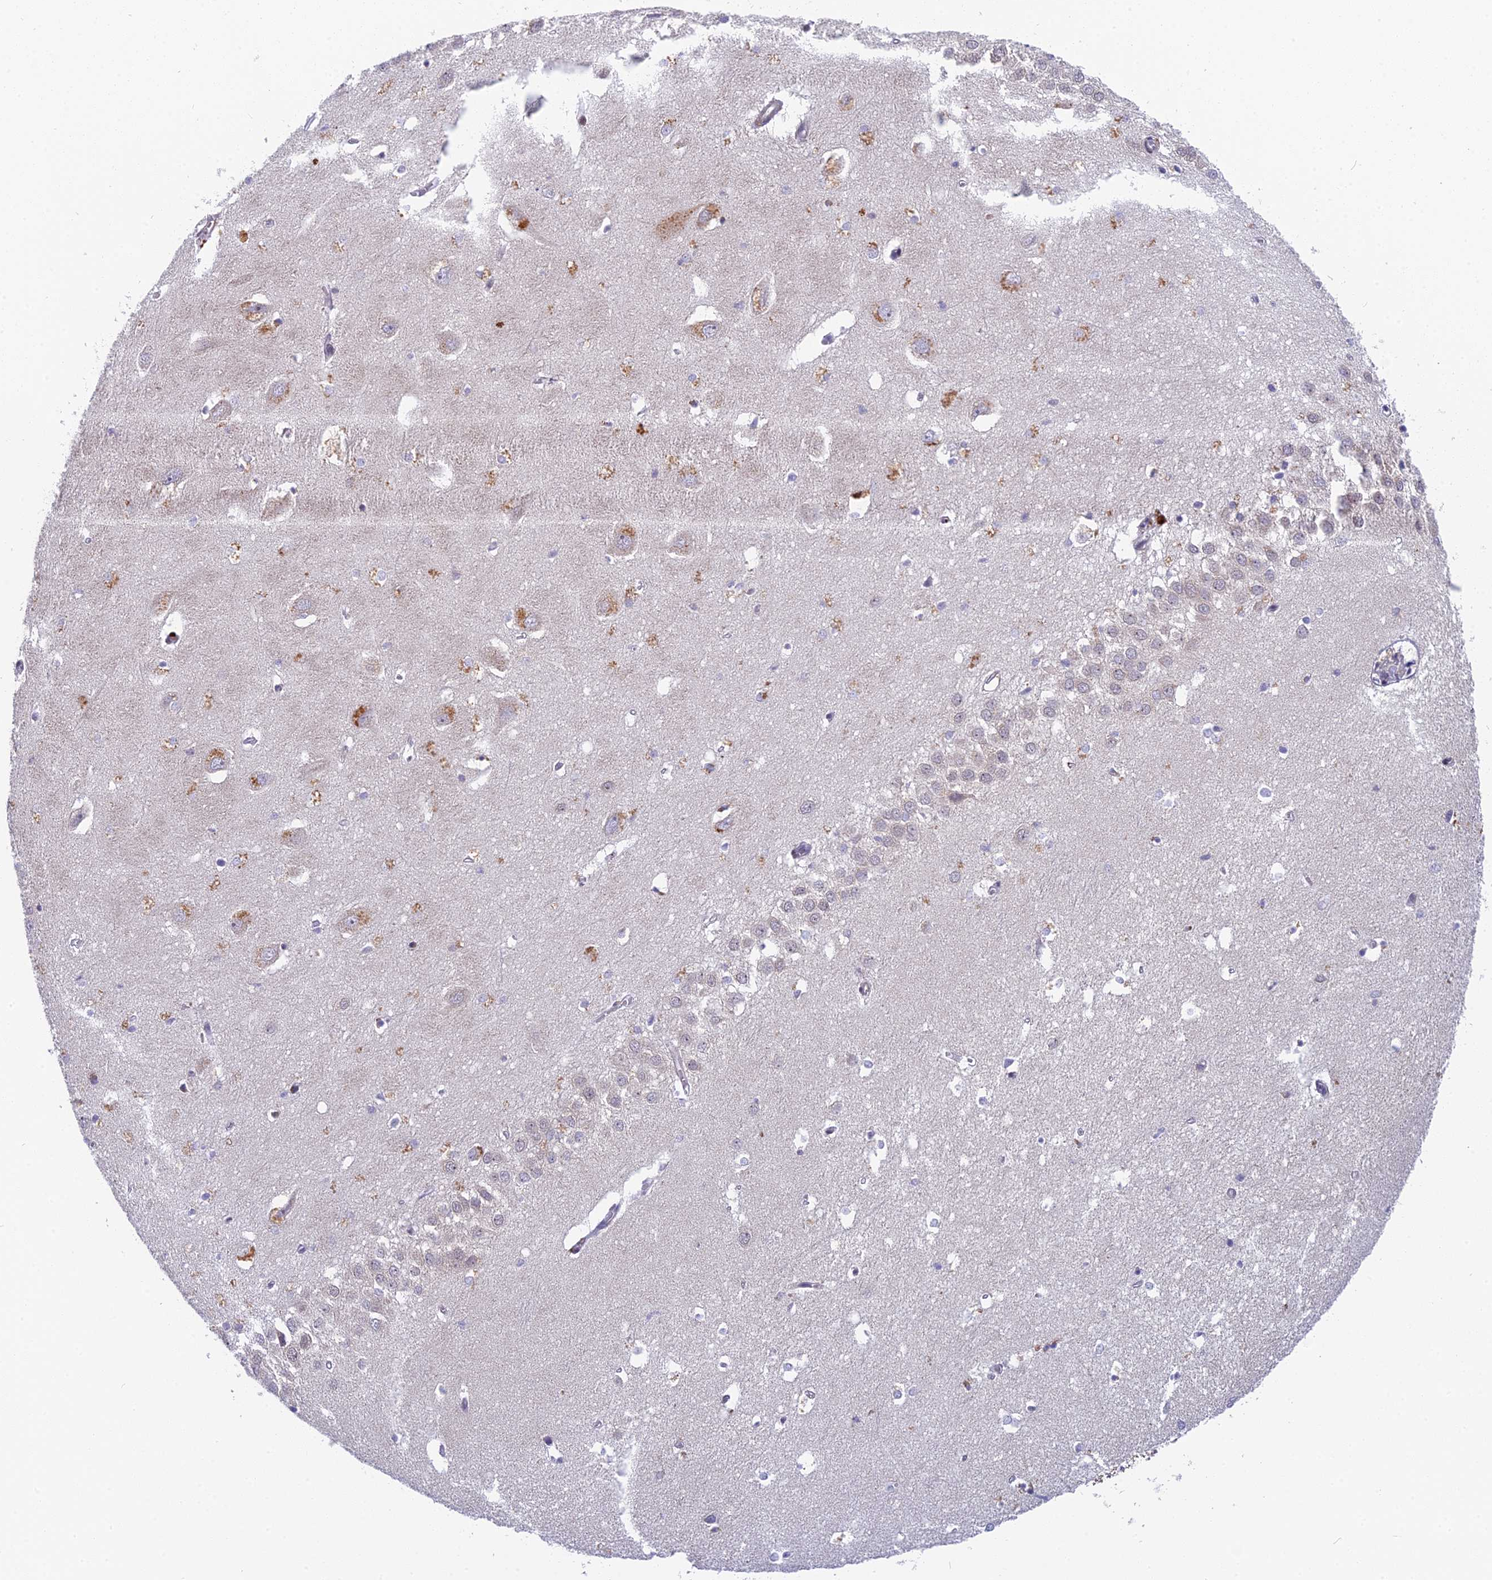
{"staining": {"intensity": "moderate", "quantity": "<25%", "location": "cytoplasmic/membranous"}, "tissue": "hippocampus", "cell_type": "Glial cells", "image_type": "normal", "snomed": [{"axis": "morphology", "description": "Normal tissue, NOS"}, {"axis": "topography", "description": "Hippocampus"}], "caption": "Protein staining by immunohistochemistry reveals moderate cytoplasmic/membranous staining in approximately <25% of glial cells in normal hippocampus.", "gene": "CMC1", "patient": {"sex": "female", "age": 64}}